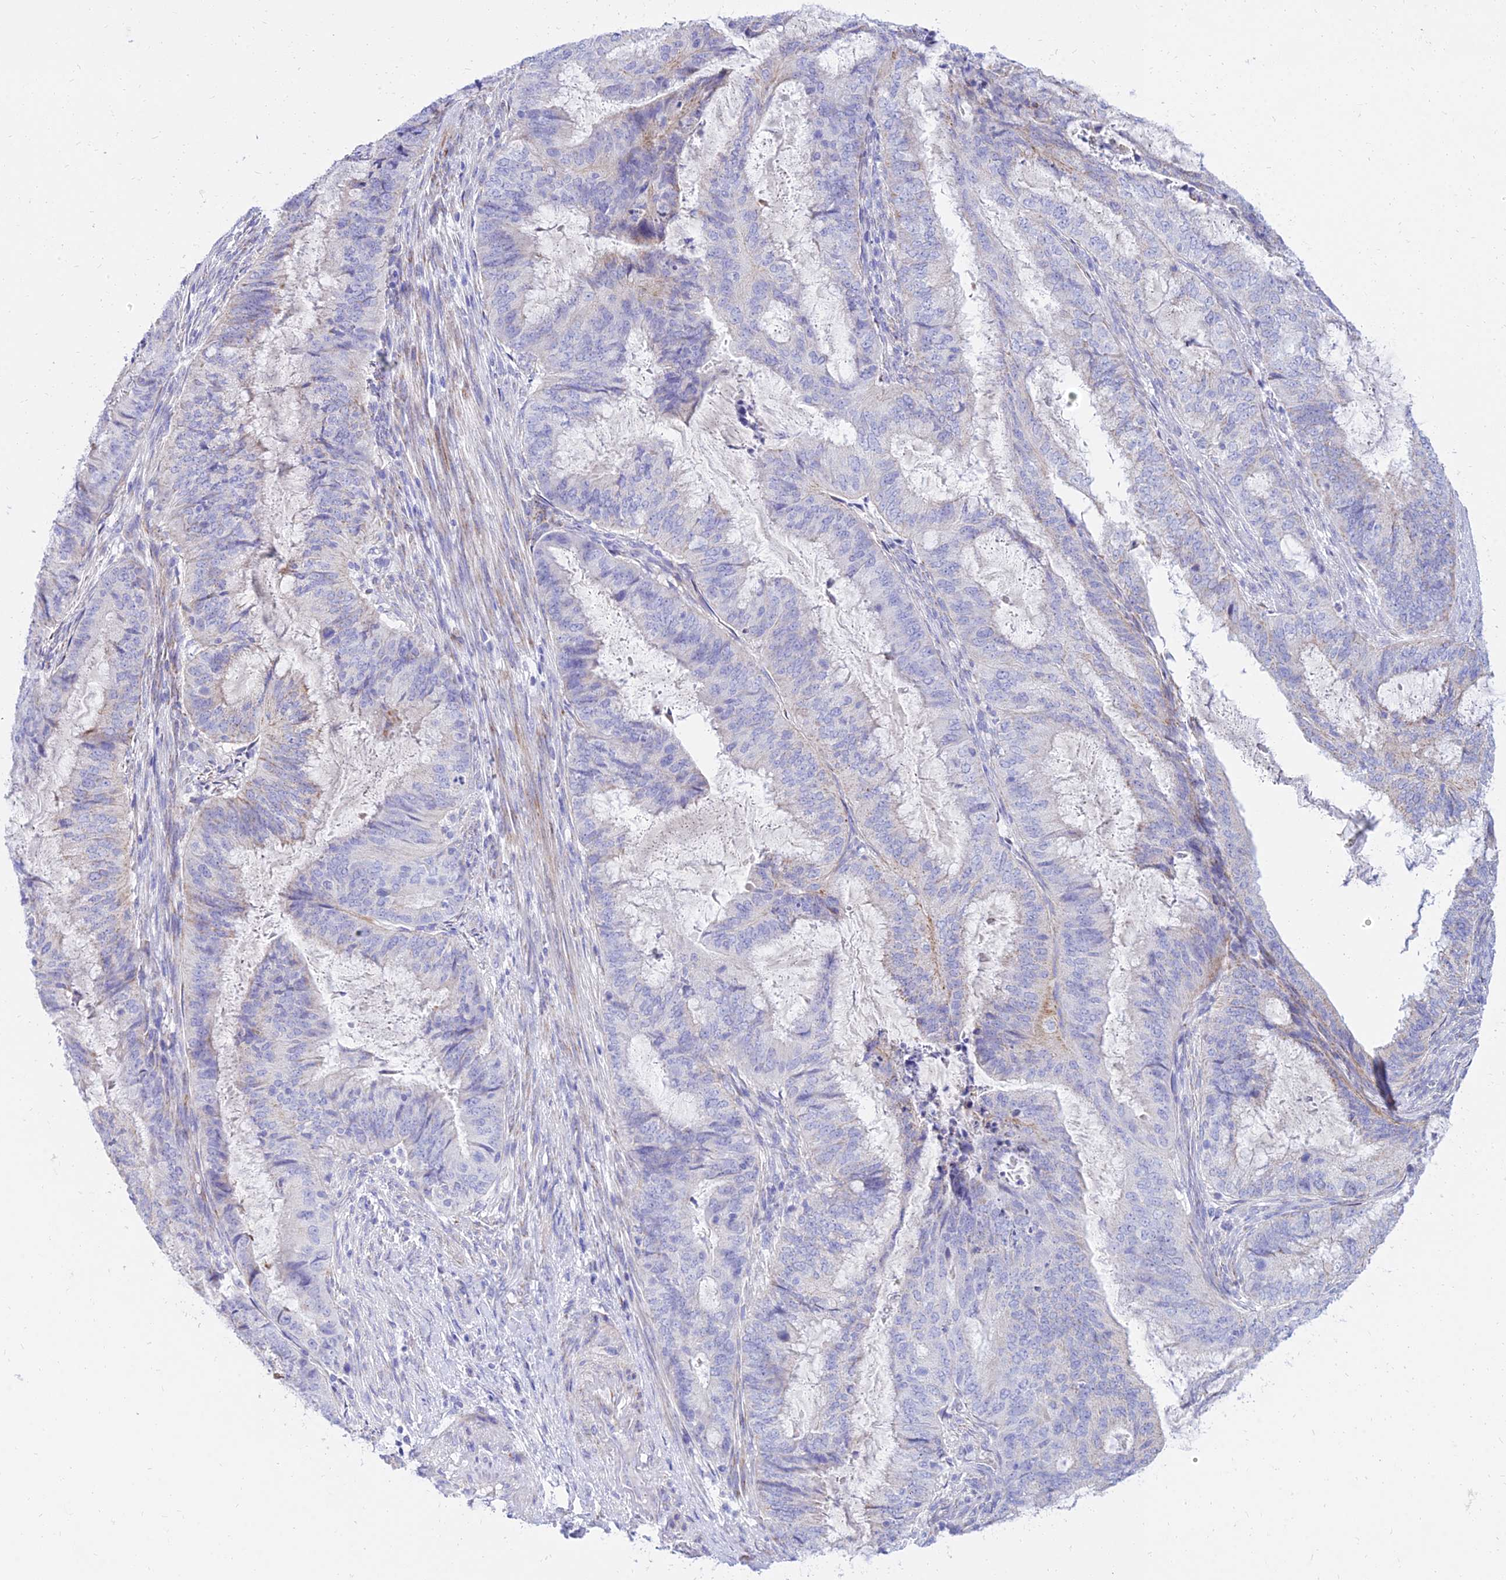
{"staining": {"intensity": "moderate", "quantity": "<25%", "location": "cytoplasmic/membranous"}, "tissue": "endometrial cancer", "cell_type": "Tumor cells", "image_type": "cancer", "snomed": [{"axis": "morphology", "description": "Adenocarcinoma, NOS"}, {"axis": "topography", "description": "Endometrium"}], "caption": "Adenocarcinoma (endometrial) stained with DAB (3,3'-diaminobenzidine) immunohistochemistry (IHC) exhibits low levels of moderate cytoplasmic/membranous expression in approximately <25% of tumor cells.", "gene": "PKN3", "patient": {"sex": "female", "age": 51}}